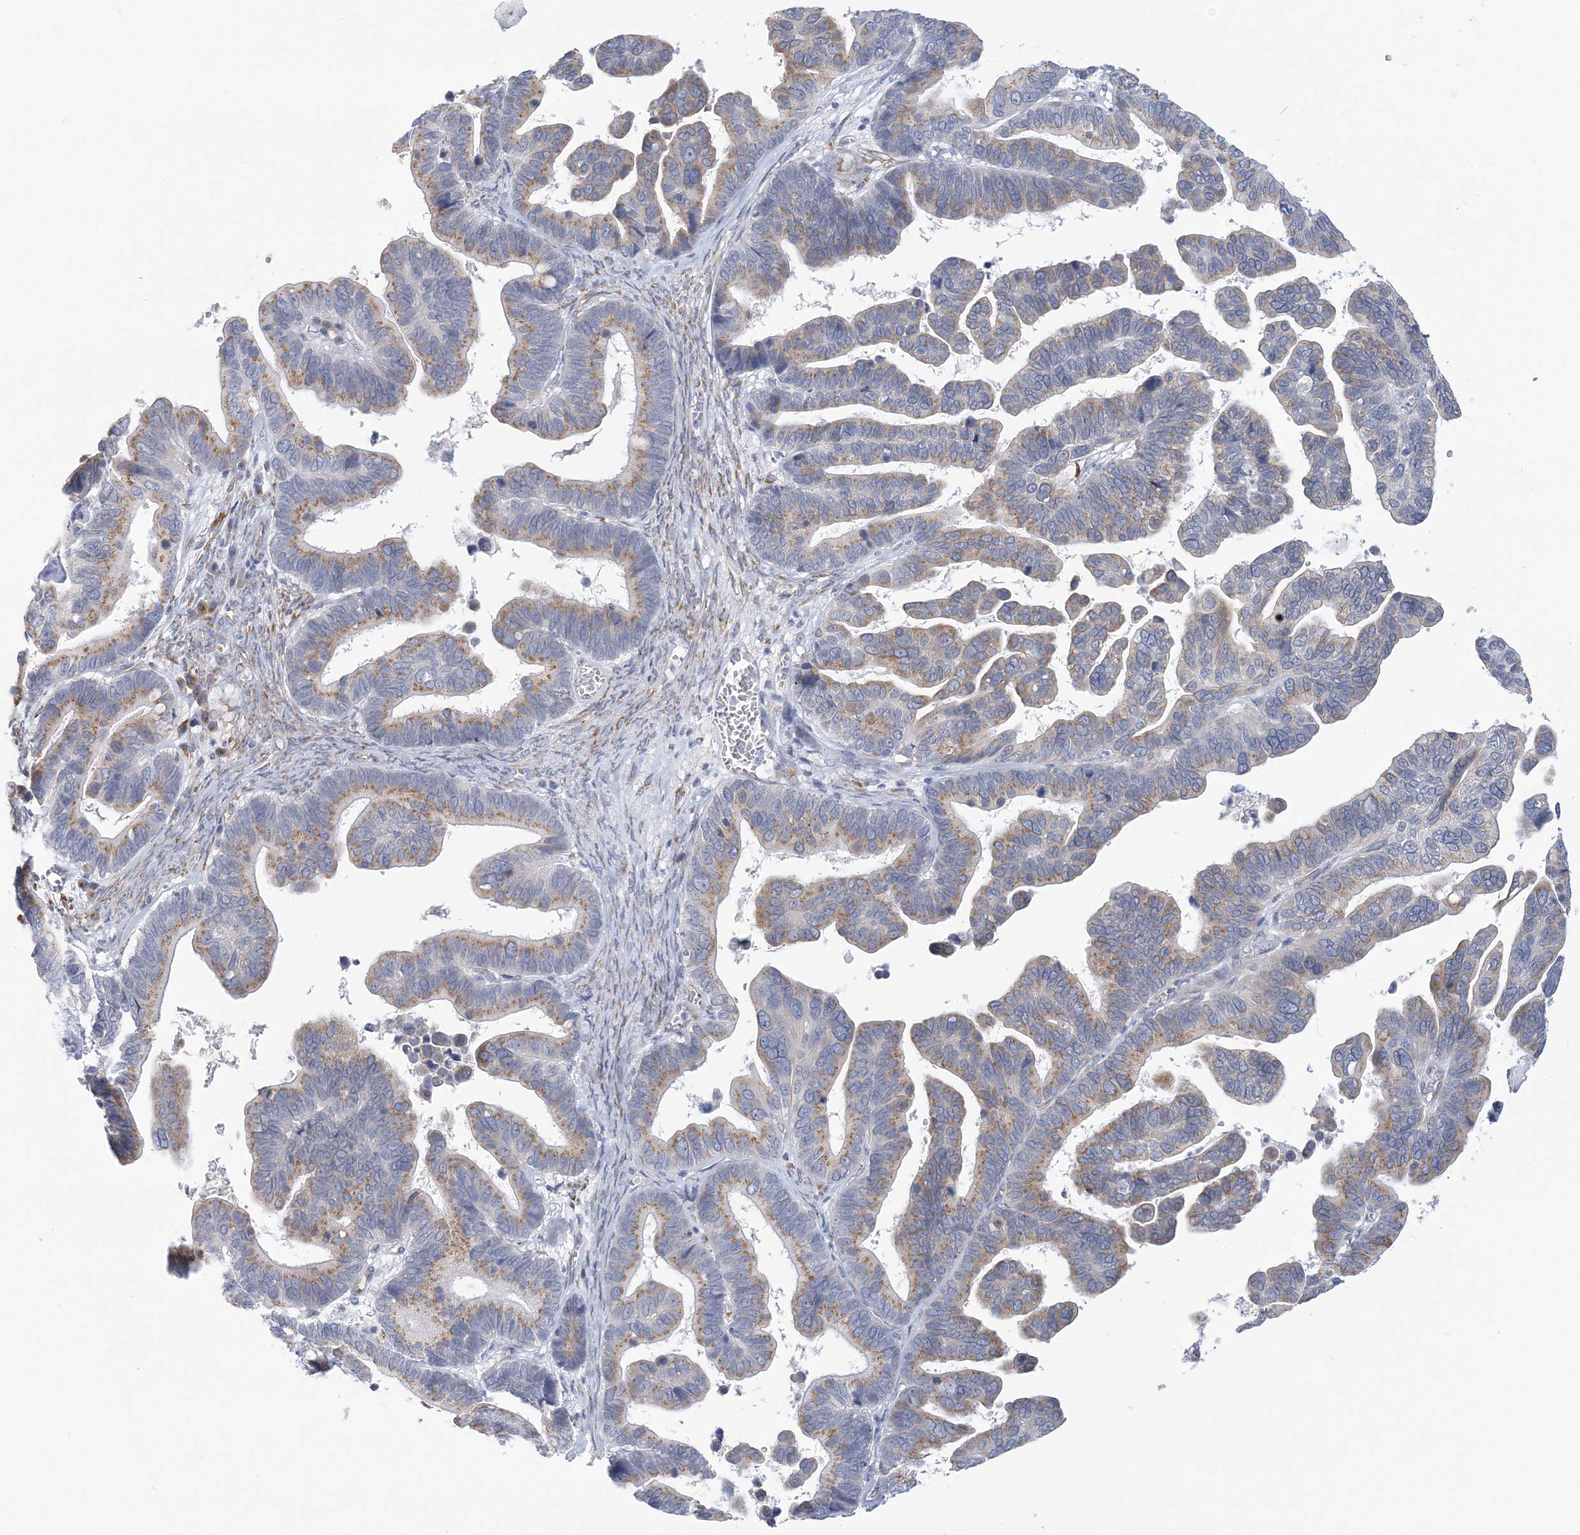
{"staining": {"intensity": "moderate", "quantity": ">75%", "location": "cytoplasmic/membranous"}, "tissue": "ovarian cancer", "cell_type": "Tumor cells", "image_type": "cancer", "snomed": [{"axis": "morphology", "description": "Cystadenocarcinoma, serous, NOS"}, {"axis": "topography", "description": "Ovary"}], "caption": "An image of human ovarian serous cystadenocarcinoma stained for a protein displays moderate cytoplasmic/membranous brown staining in tumor cells.", "gene": "PLEKHG4B", "patient": {"sex": "female", "age": 56}}